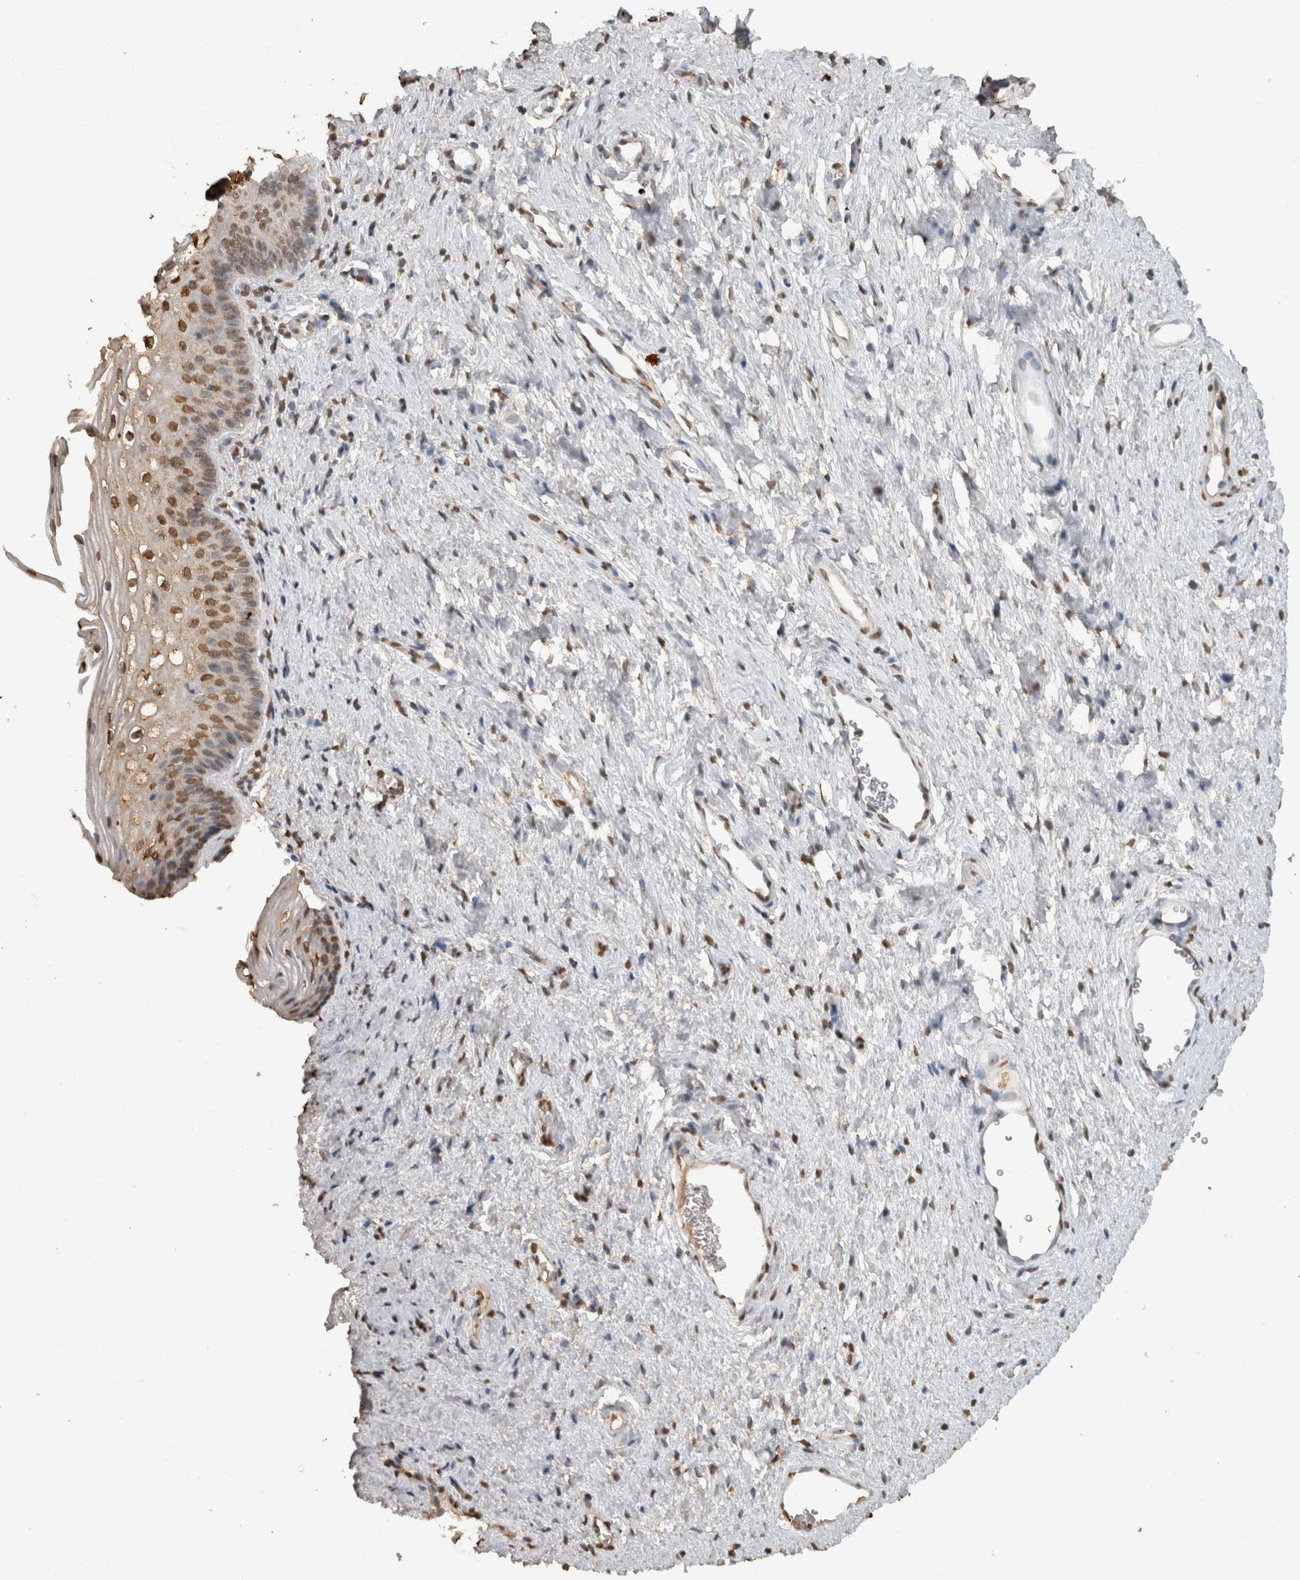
{"staining": {"intensity": "weak", "quantity": "<25%", "location": "cytoplasmic/membranous,nuclear"}, "tissue": "cervix", "cell_type": "Glandular cells", "image_type": "normal", "snomed": [{"axis": "morphology", "description": "Normal tissue, NOS"}, {"axis": "topography", "description": "Cervix"}], "caption": "Immunohistochemical staining of normal cervix exhibits no significant staining in glandular cells.", "gene": "HAND2", "patient": {"sex": "female", "age": 27}}